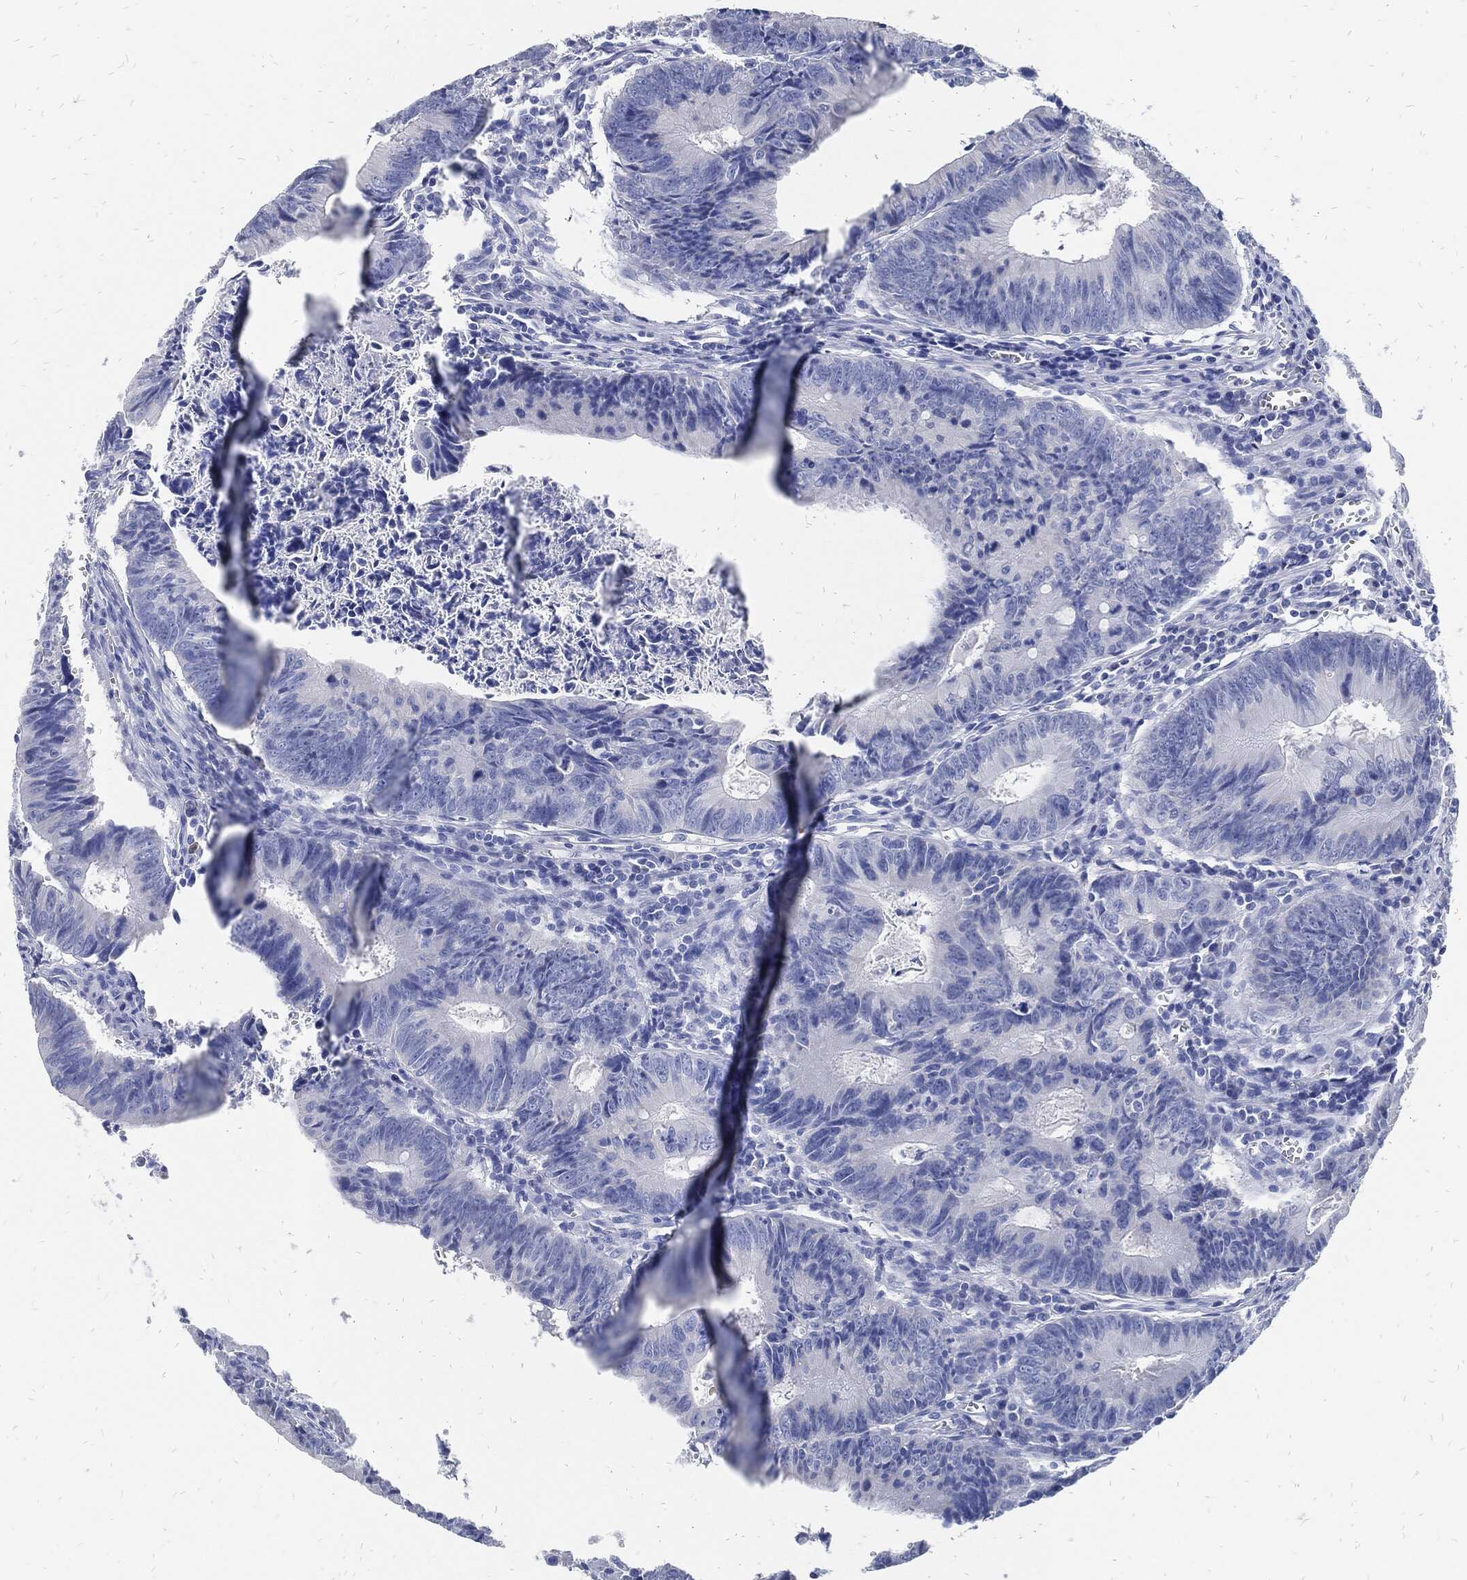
{"staining": {"intensity": "negative", "quantity": "none", "location": "none"}, "tissue": "colorectal cancer", "cell_type": "Tumor cells", "image_type": "cancer", "snomed": [{"axis": "morphology", "description": "Adenocarcinoma, NOS"}, {"axis": "topography", "description": "Colon"}], "caption": "The immunohistochemistry histopathology image has no significant staining in tumor cells of colorectal adenocarcinoma tissue.", "gene": "FABP4", "patient": {"sex": "female", "age": 87}}